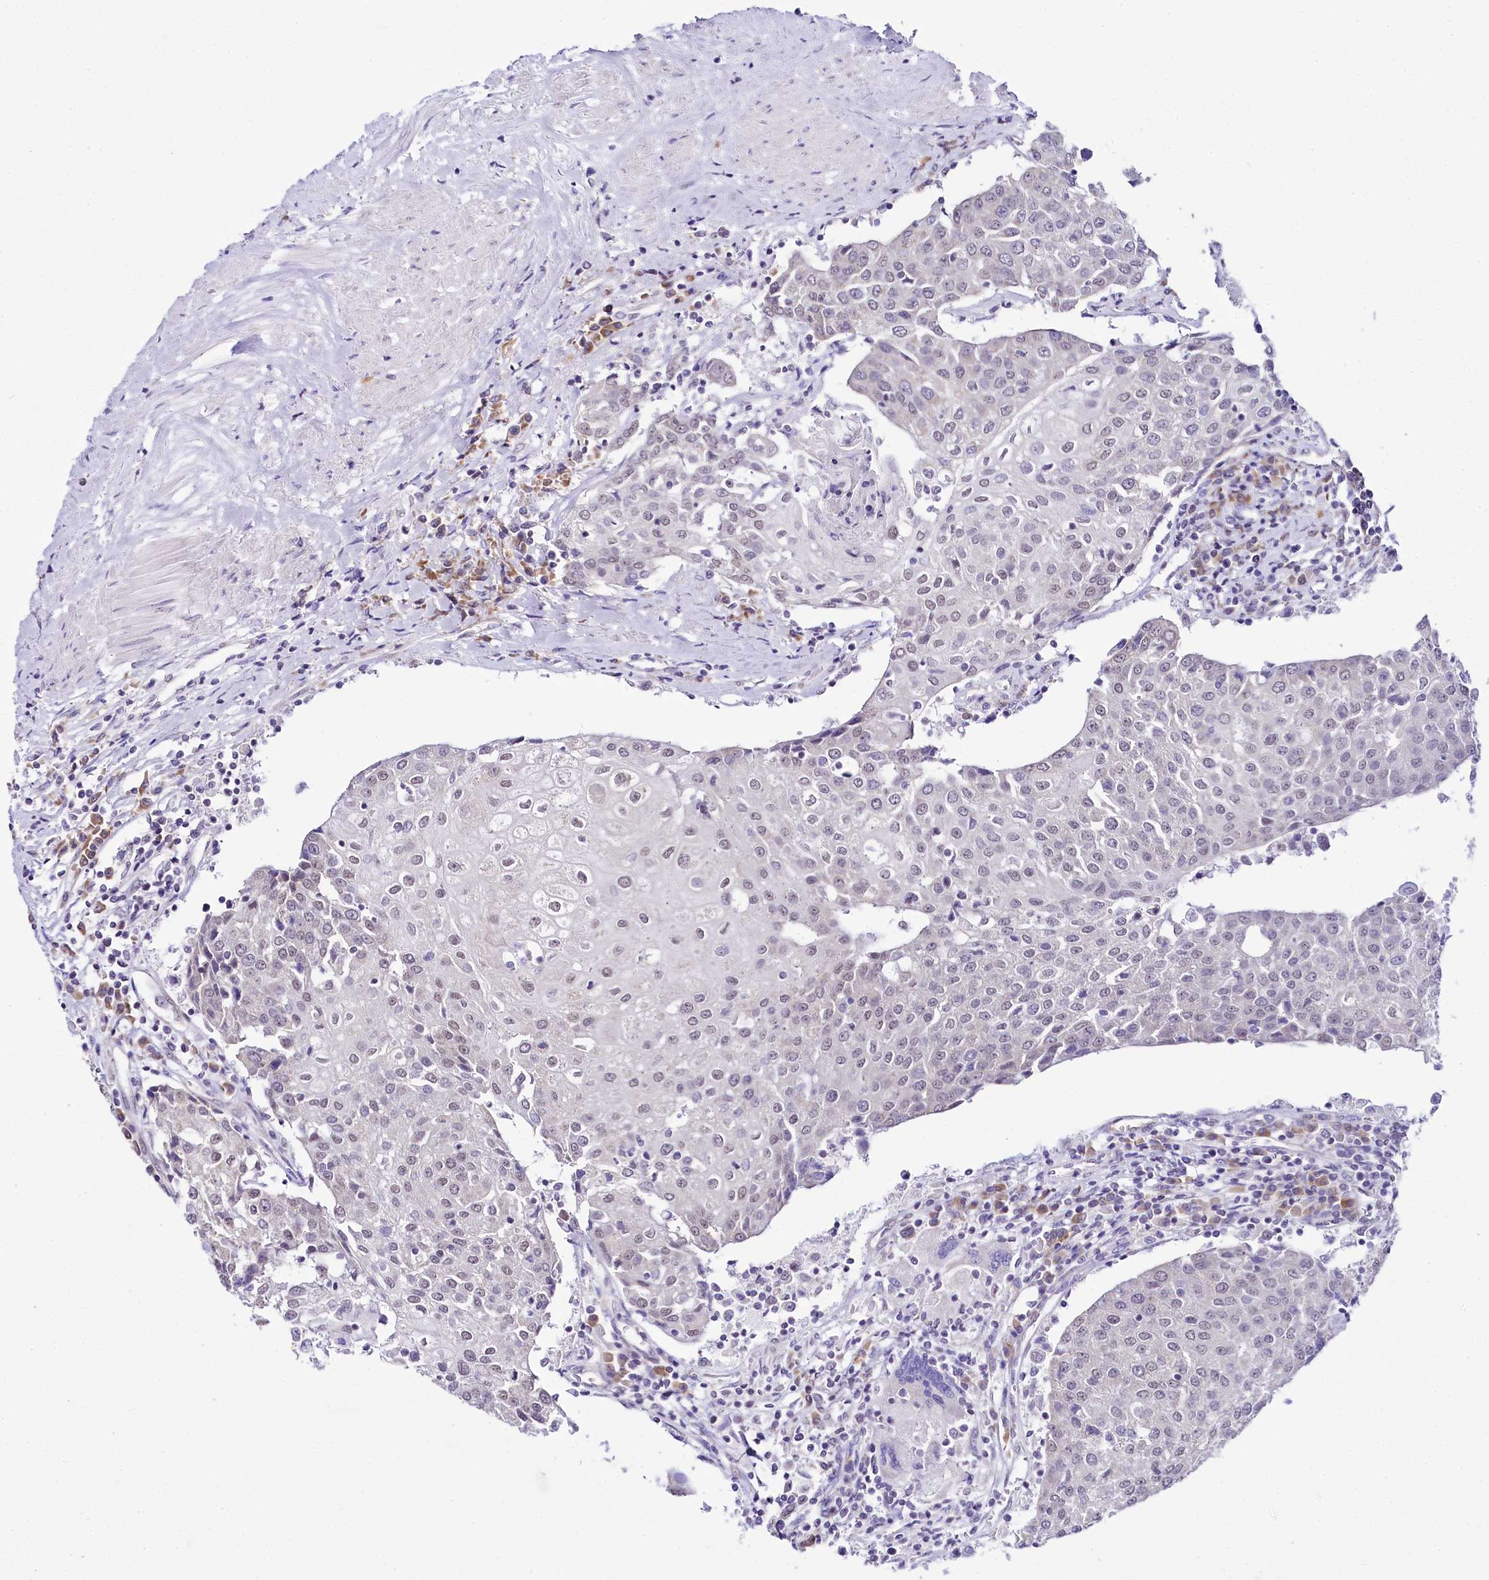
{"staining": {"intensity": "moderate", "quantity": "<25%", "location": "nuclear"}, "tissue": "urothelial cancer", "cell_type": "Tumor cells", "image_type": "cancer", "snomed": [{"axis": "morphology", "description": "Urothelial carcinoma, High grade"}, {"axis": "topography", "description": "Urinary bladder"}], "caption": "A low amount of moderate nuclear positivity is seen in about <25% of tumor cells in urothelial cancer tissue.", "gene": "SPATS2", "patient": {"sex": "female", "age": 85}}